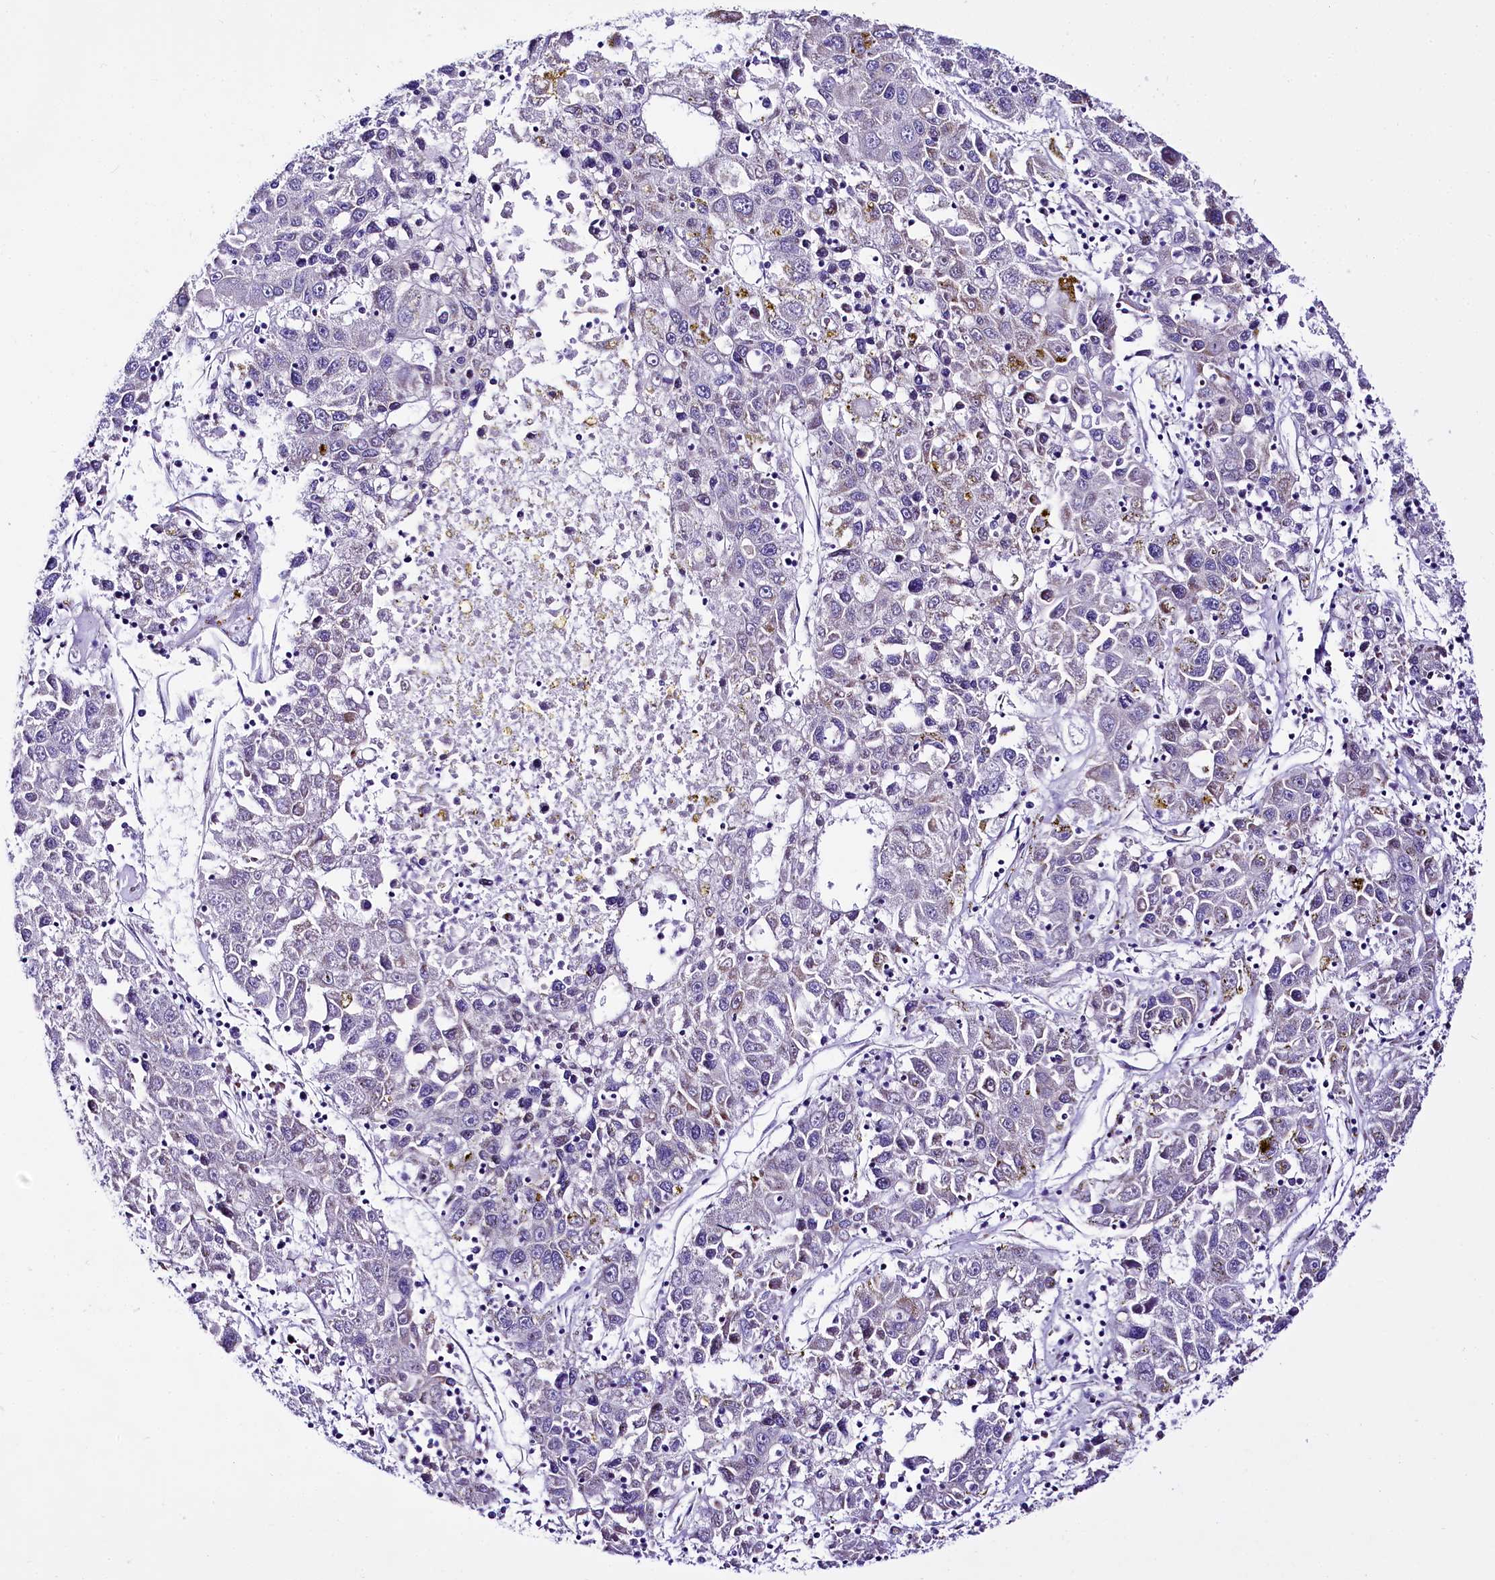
{"staining": {"intensity": "negative", "quantity": "none", "location": "none"}, "tissue": "liver cancer", "cell_type": "Tumor cells", "image_type": "cancer", "snomed": [{"axis": "morphology", "description": "Carcinoma, Hepatocellular, NOS"}, {"axis": "topography", "description": "Liver"}], "caption": "DAB (3,3'-diaminobenzidine) immunohistochemical staining of liver hepatocellular carcinoma reveals no significant positivity in tumor cells. (DAB (3,3'-diaminobenzidine) immunohistochemistry, high magnification).", "gene": "A2ML1", "patient": {"sex": "male", "age": 49}}